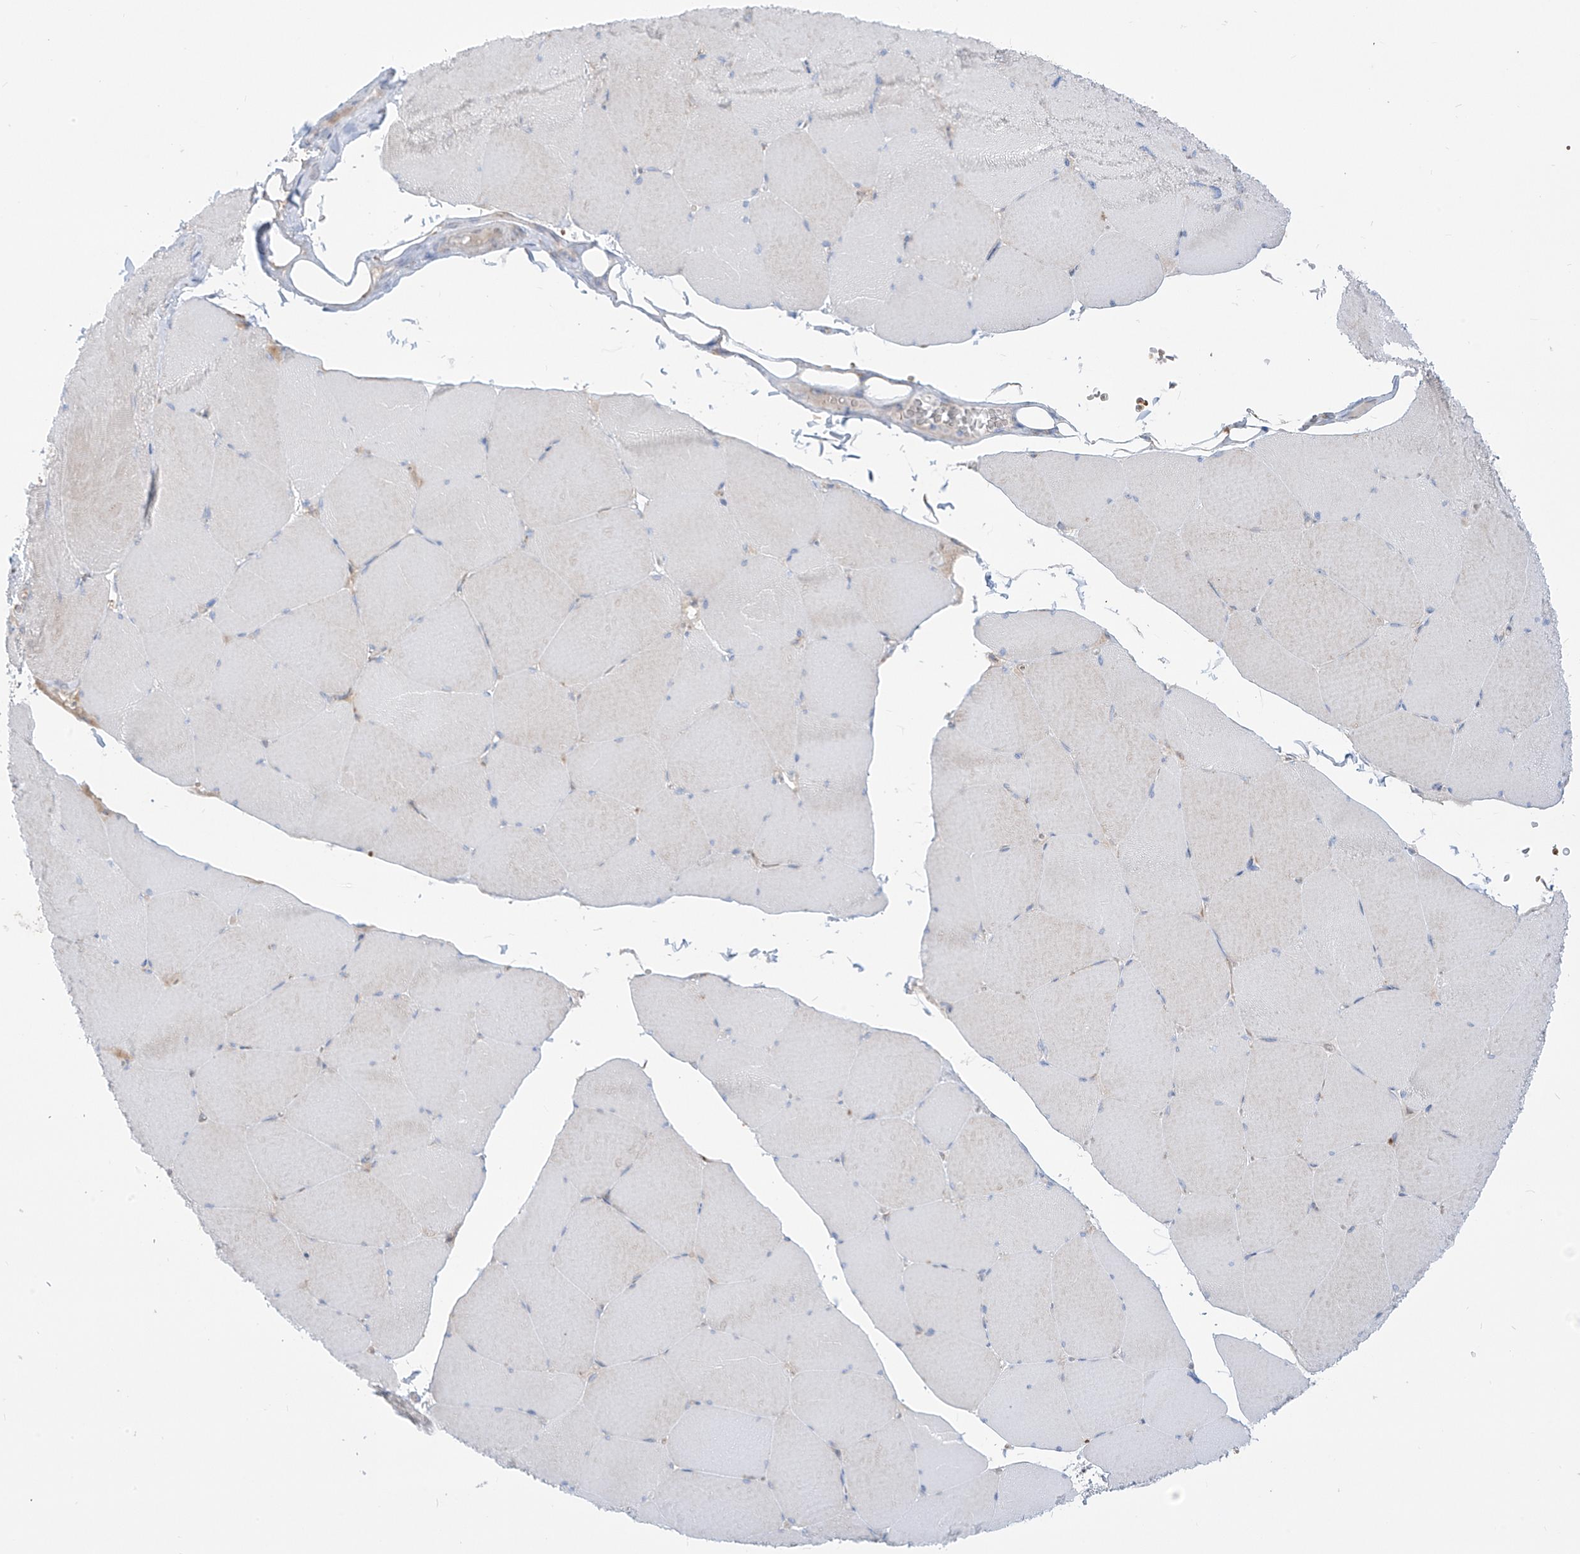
{"staining": {"intensity": "weak", "quantity": "<25%", "location": "cytoplasmic/membranous"}, "tissue": "skeletal muscle", "cell_type": "Myocytes", "image_type": "normal", "snomed": [{"axis": "morphology", "description": "Normal tissue, NOS"}, {"axis": "topography", "description": "Skeletal muscle"}, {"axis": "topography", "description": "Head-Neck"}], "caption": "Immunohistochemistry photomicrograph of normal skeletal muscle: human skeletal muscle stained with DAB (3,3'-diaminobenzidine) demonstrates no significant protein expression in myocytes.", "gene": "ARHGEF40", "patient": {"sex": "male", "age": 66}}